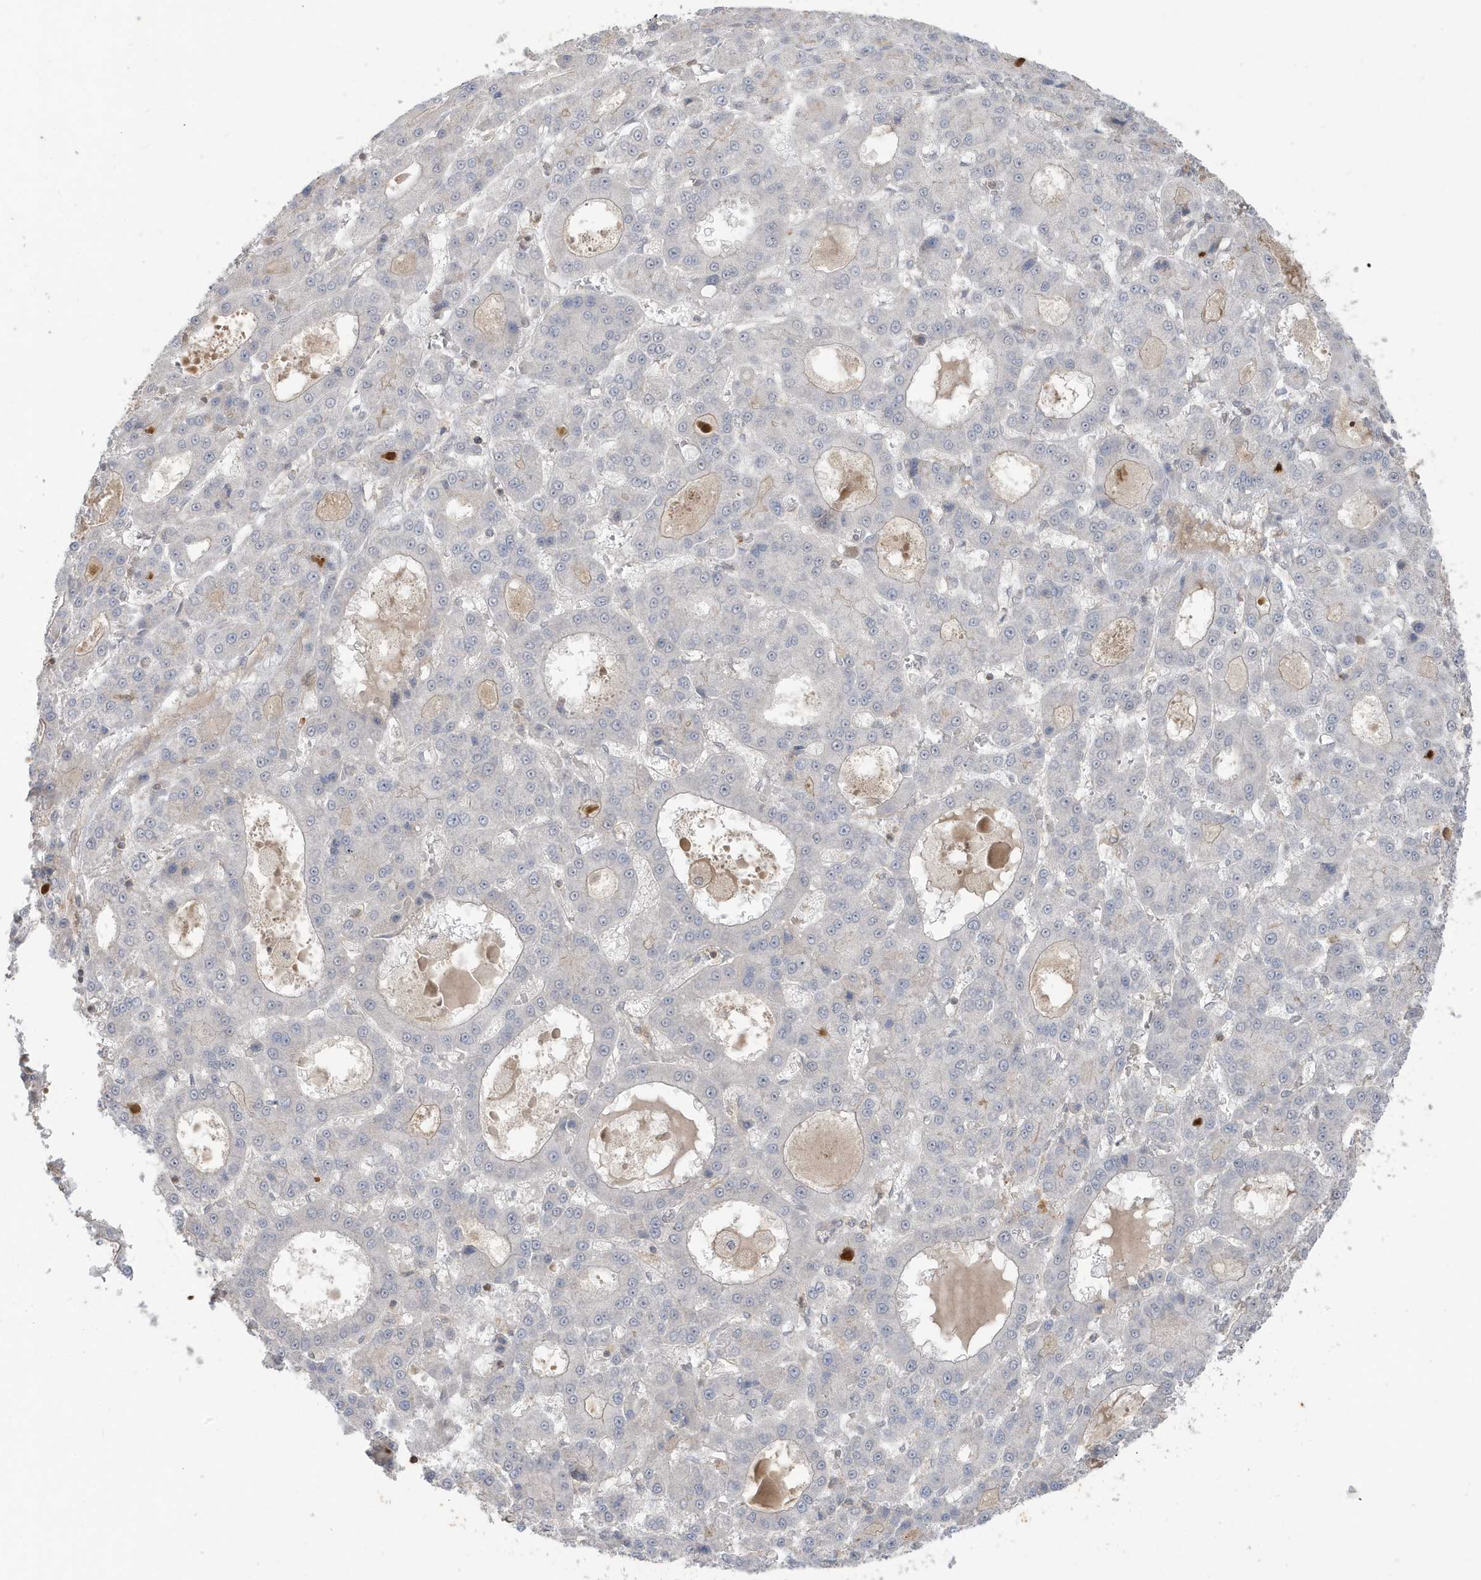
{"staining": {"intensity": "weak", "quantity": "<25%", "location": "cytoplasmic/membranous"}, "tissue": "liver cancer", "cell_type": "Tumor cells", "image_type": "cancer", "snomed": [{"axis": "morphology", "description": "Carcinoma, Hepatocellular, NOS"}, {"axis": "topography", "description": "Liver"}], "caption": "IHC micrograph of neoplastic tissue: human liver cancer (hepatocellular carcinoma) stained with DAB (3,3'-diaminobenzidine) exhibits no significant protein staining in tumor cells. (Immunohistochemistry (ihc), brightfield microscopy, high magnification).", "gene": "PRRT3", "patient": {"sex": "male", "age": 70}}